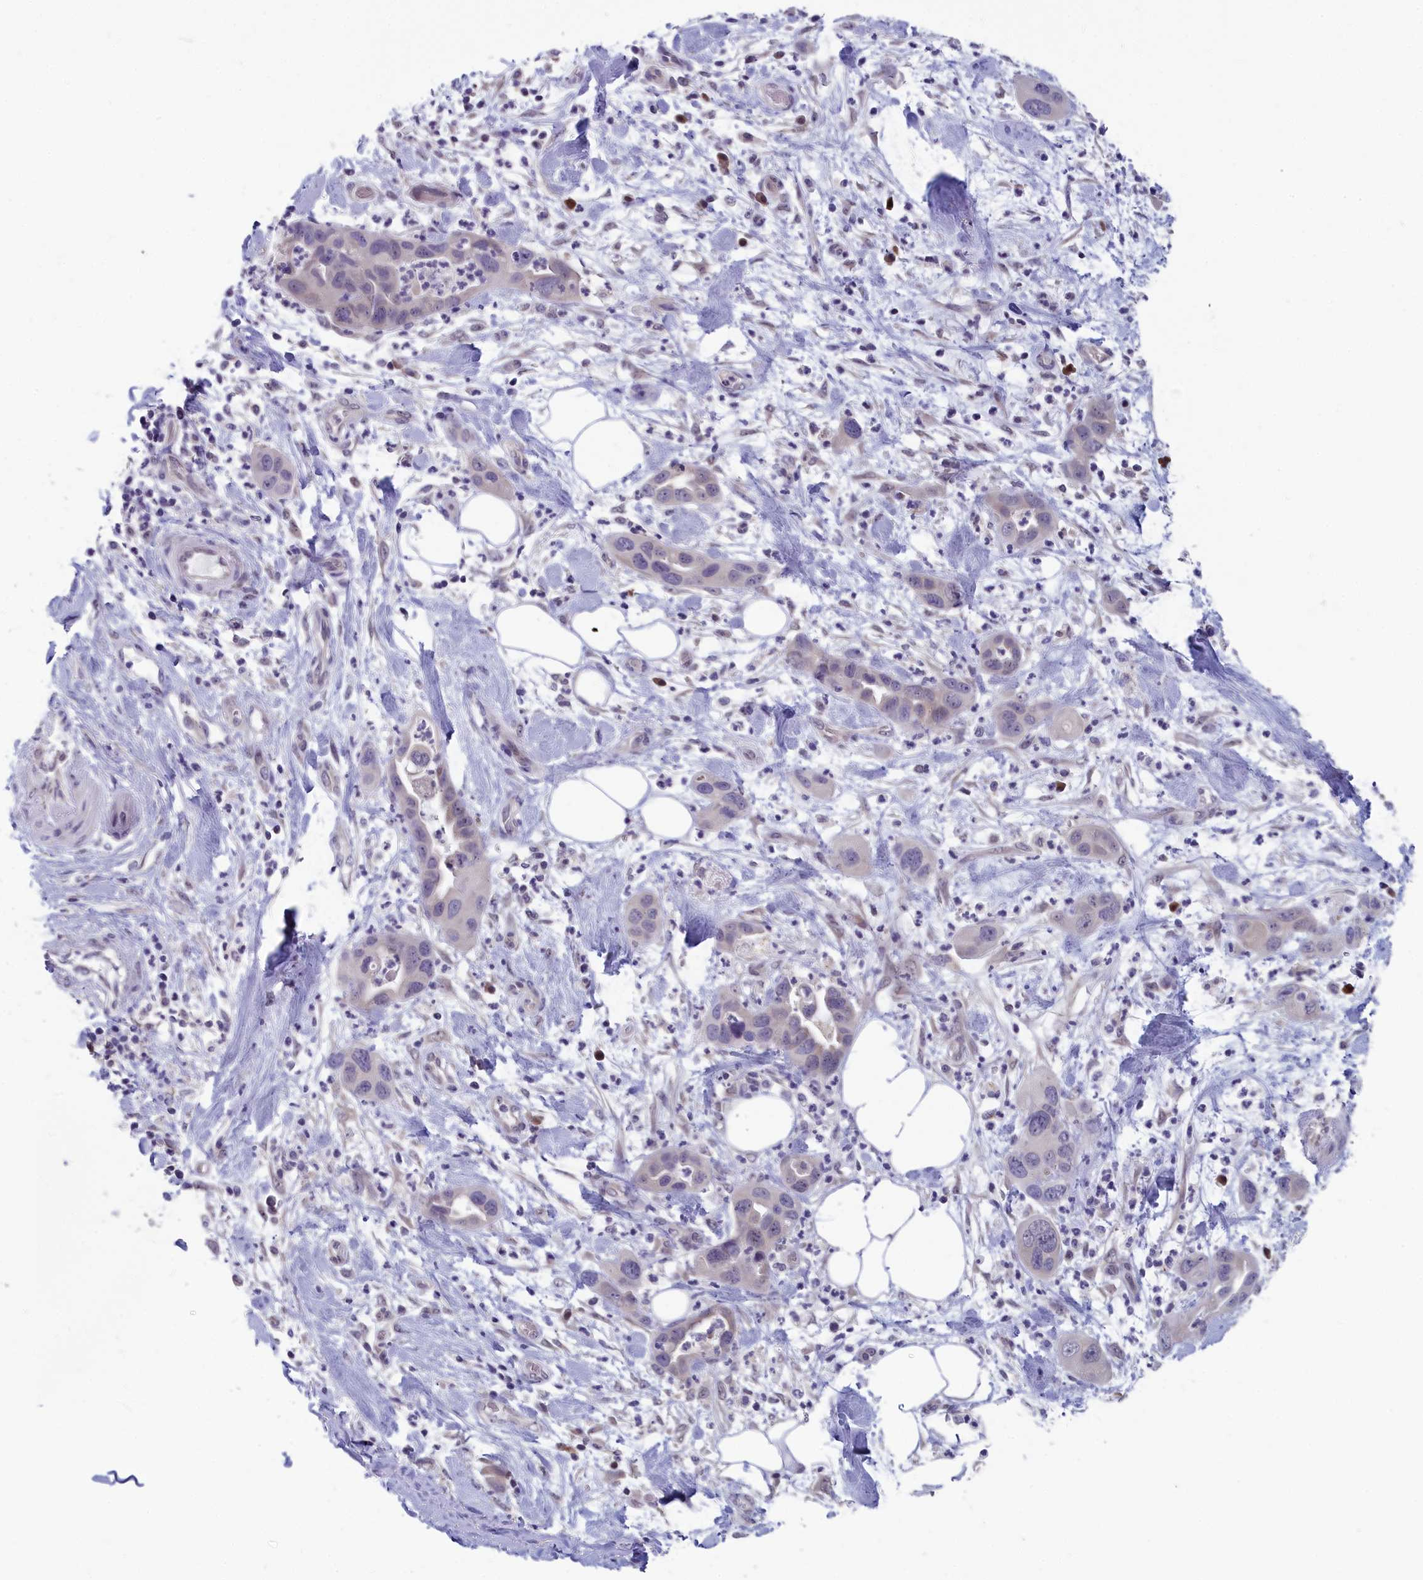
{"staining": {"intensity": "negative", "quantity": "none", "location": "none"}, "tissue": "pancreatic cancer", "cell_type": "Tumor cells", "image_type": "cancer", "snomed": [{"axis": "morphology", "description": "Adenocarcinoma, NOS"}, {"axis": "topography", "description": "Pancreas"}], "caption": "An immunohistochemistry (IHC) photomicrograph of pancreatic cancer is shown. There is no staining in tumor cells of pancreatic cancer.", "gene": "MRI1", "patient": {"sex": "female", "age": 71}}